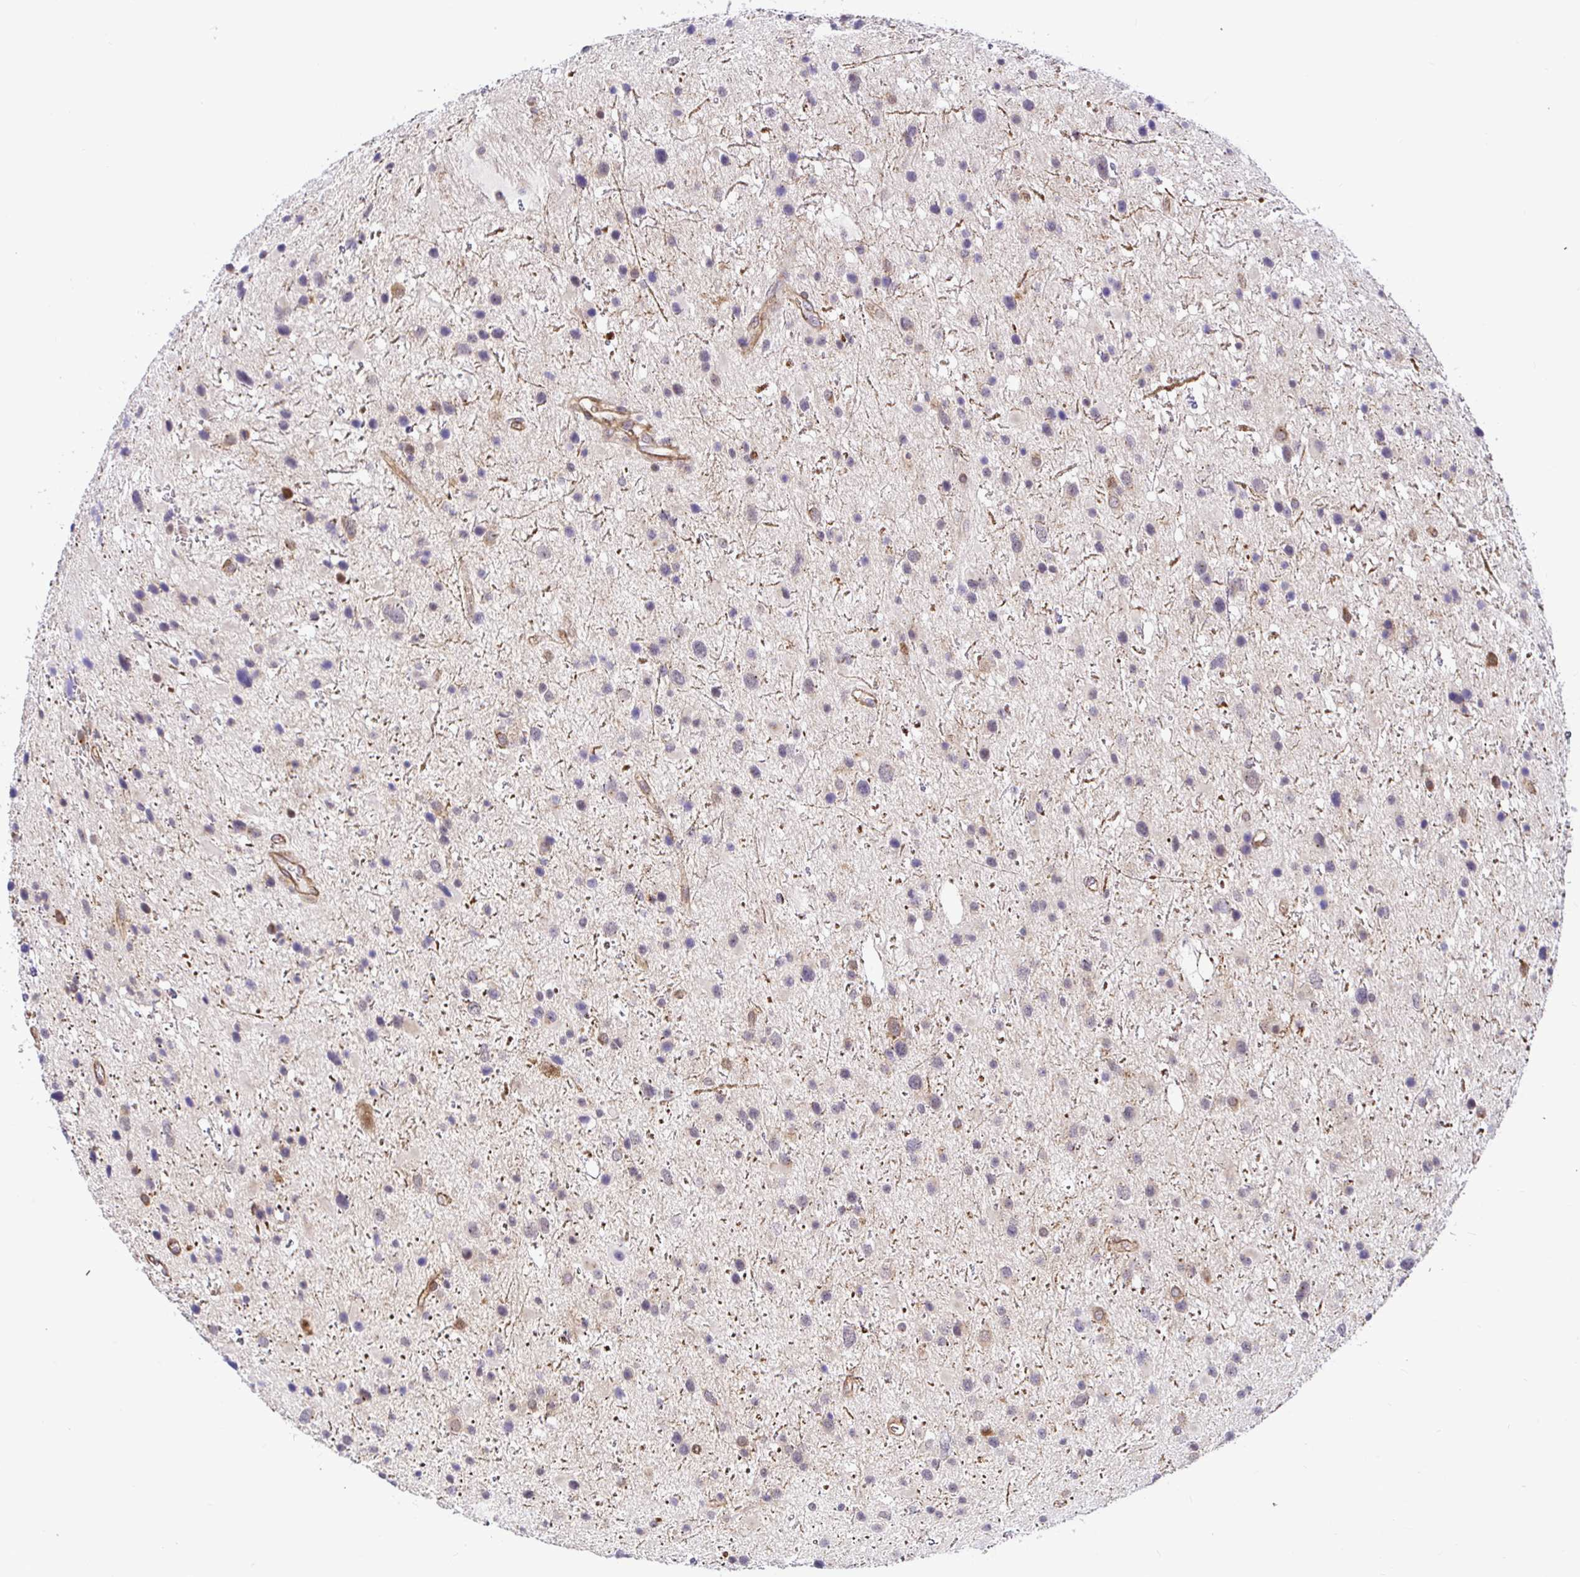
{"staining": {"intensity": "negative", "quantity": "none", "location": "none"}, "tissue": "glioma", "cell_type": "Tumor cells", "image_type": "cancer", "snomed": [{"axis": "morphology", "description": "Glioma, malignant, Low grade"}, {"axis": "topography", "description": "Brain"}], "caption": "High magnification brightfield microscopy of malignant low-grade glioma stained with DAB (3,3'-diaminobenzidine) (brown) and counterstained with hematoxylin (blue): tumor cells show no significant positivity.", "gene": "TRIM55", "patient": {"sex": "female", "age": 32}}